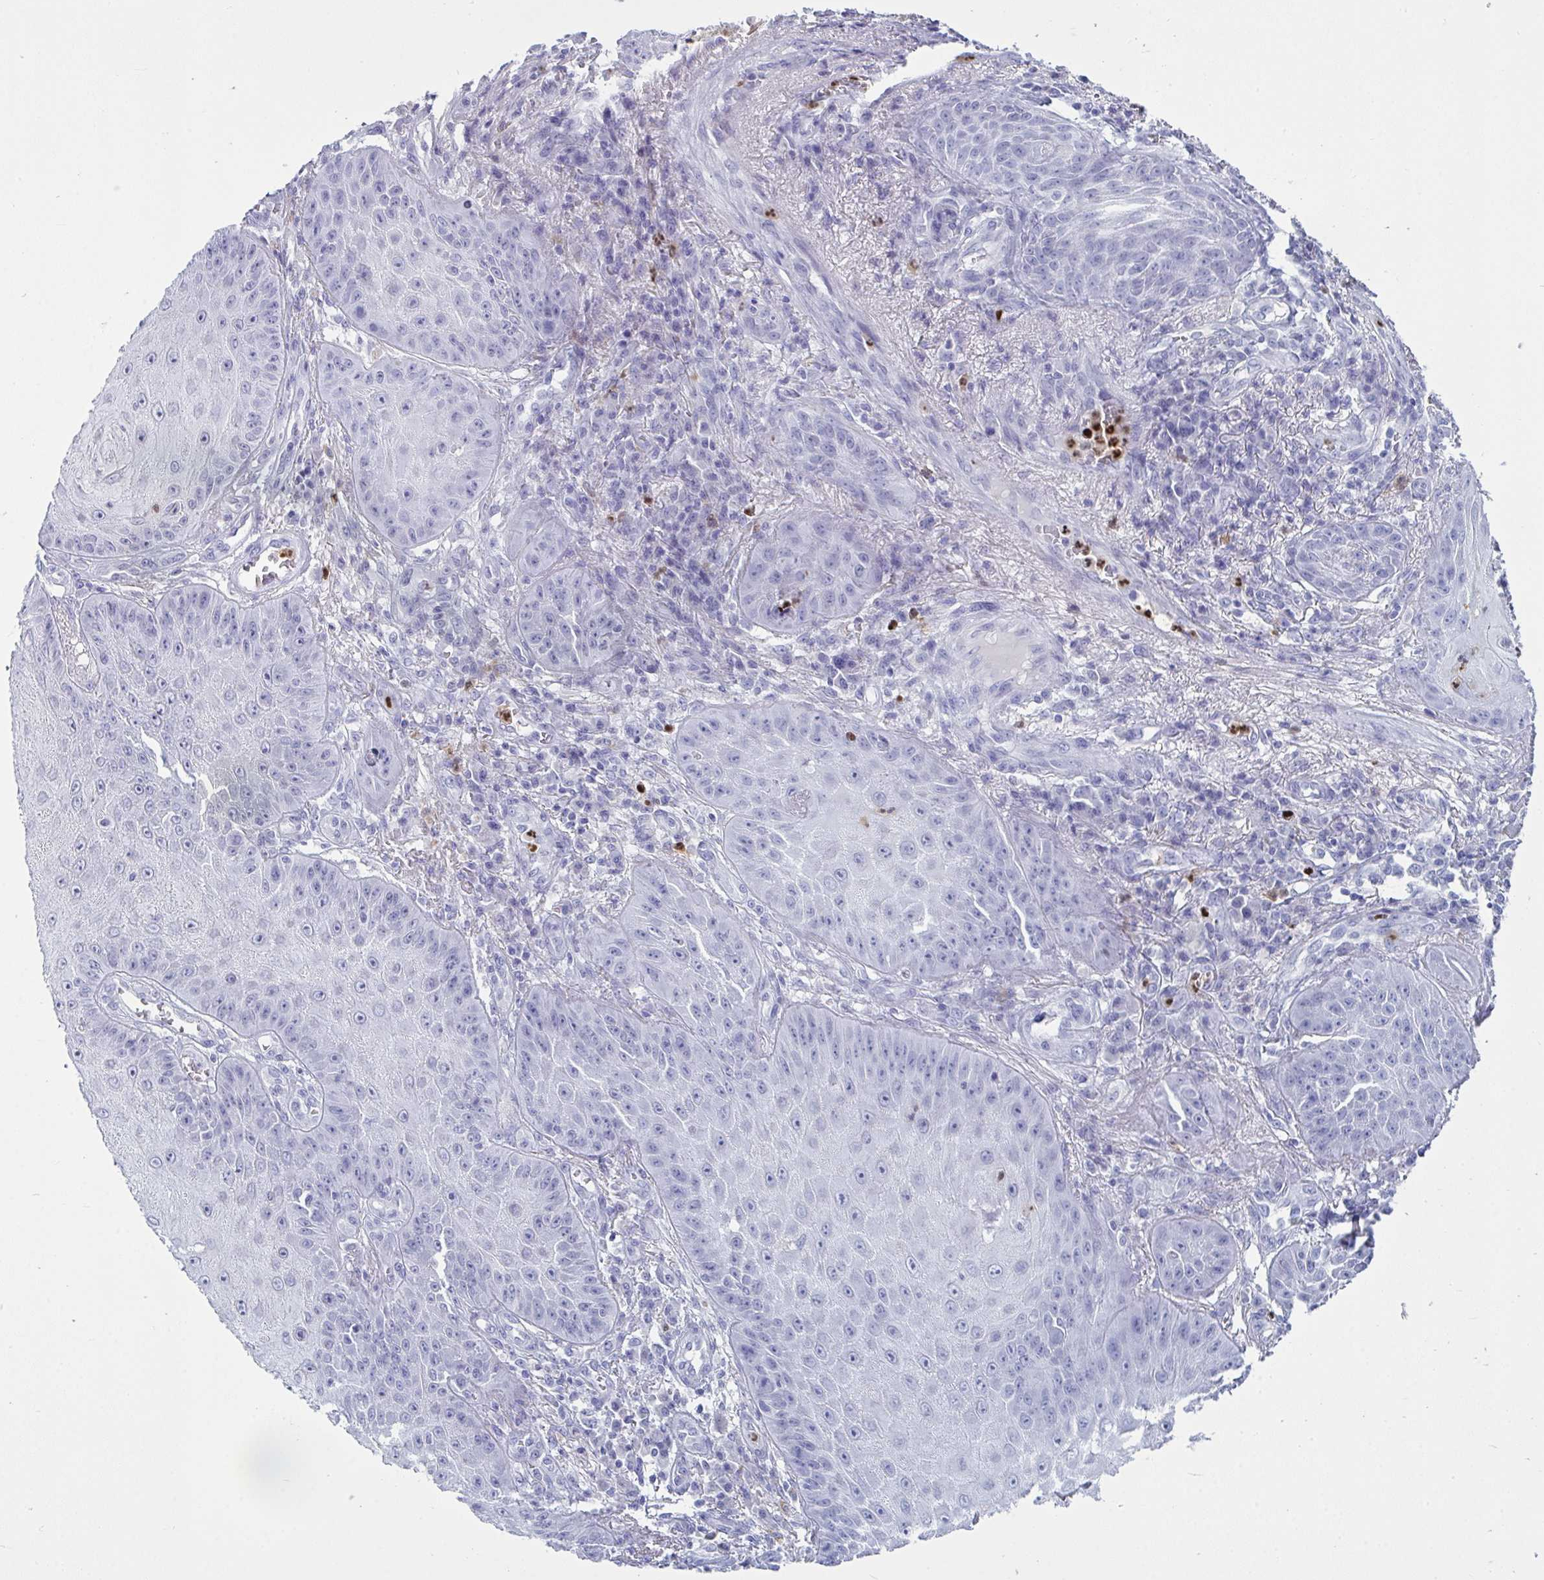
{"staining": {"intensity": "negative", "quantity": "none", "location": "none"}, "tissue": "skin cancer", "cell_type": "Tumor cells", "image_type": "cancer", "snomed": [{"axis": "morphology", "description": "Squamous cell carcinoma, NOS"}, {"axis": "topography", "description": "Skin"}], "caption": "Tumor cells are negative for brown protein staining in skin squamous cell carcinoma.", "gene": "SERPINB10", "patient": {"sex": "male", "age": 70}}